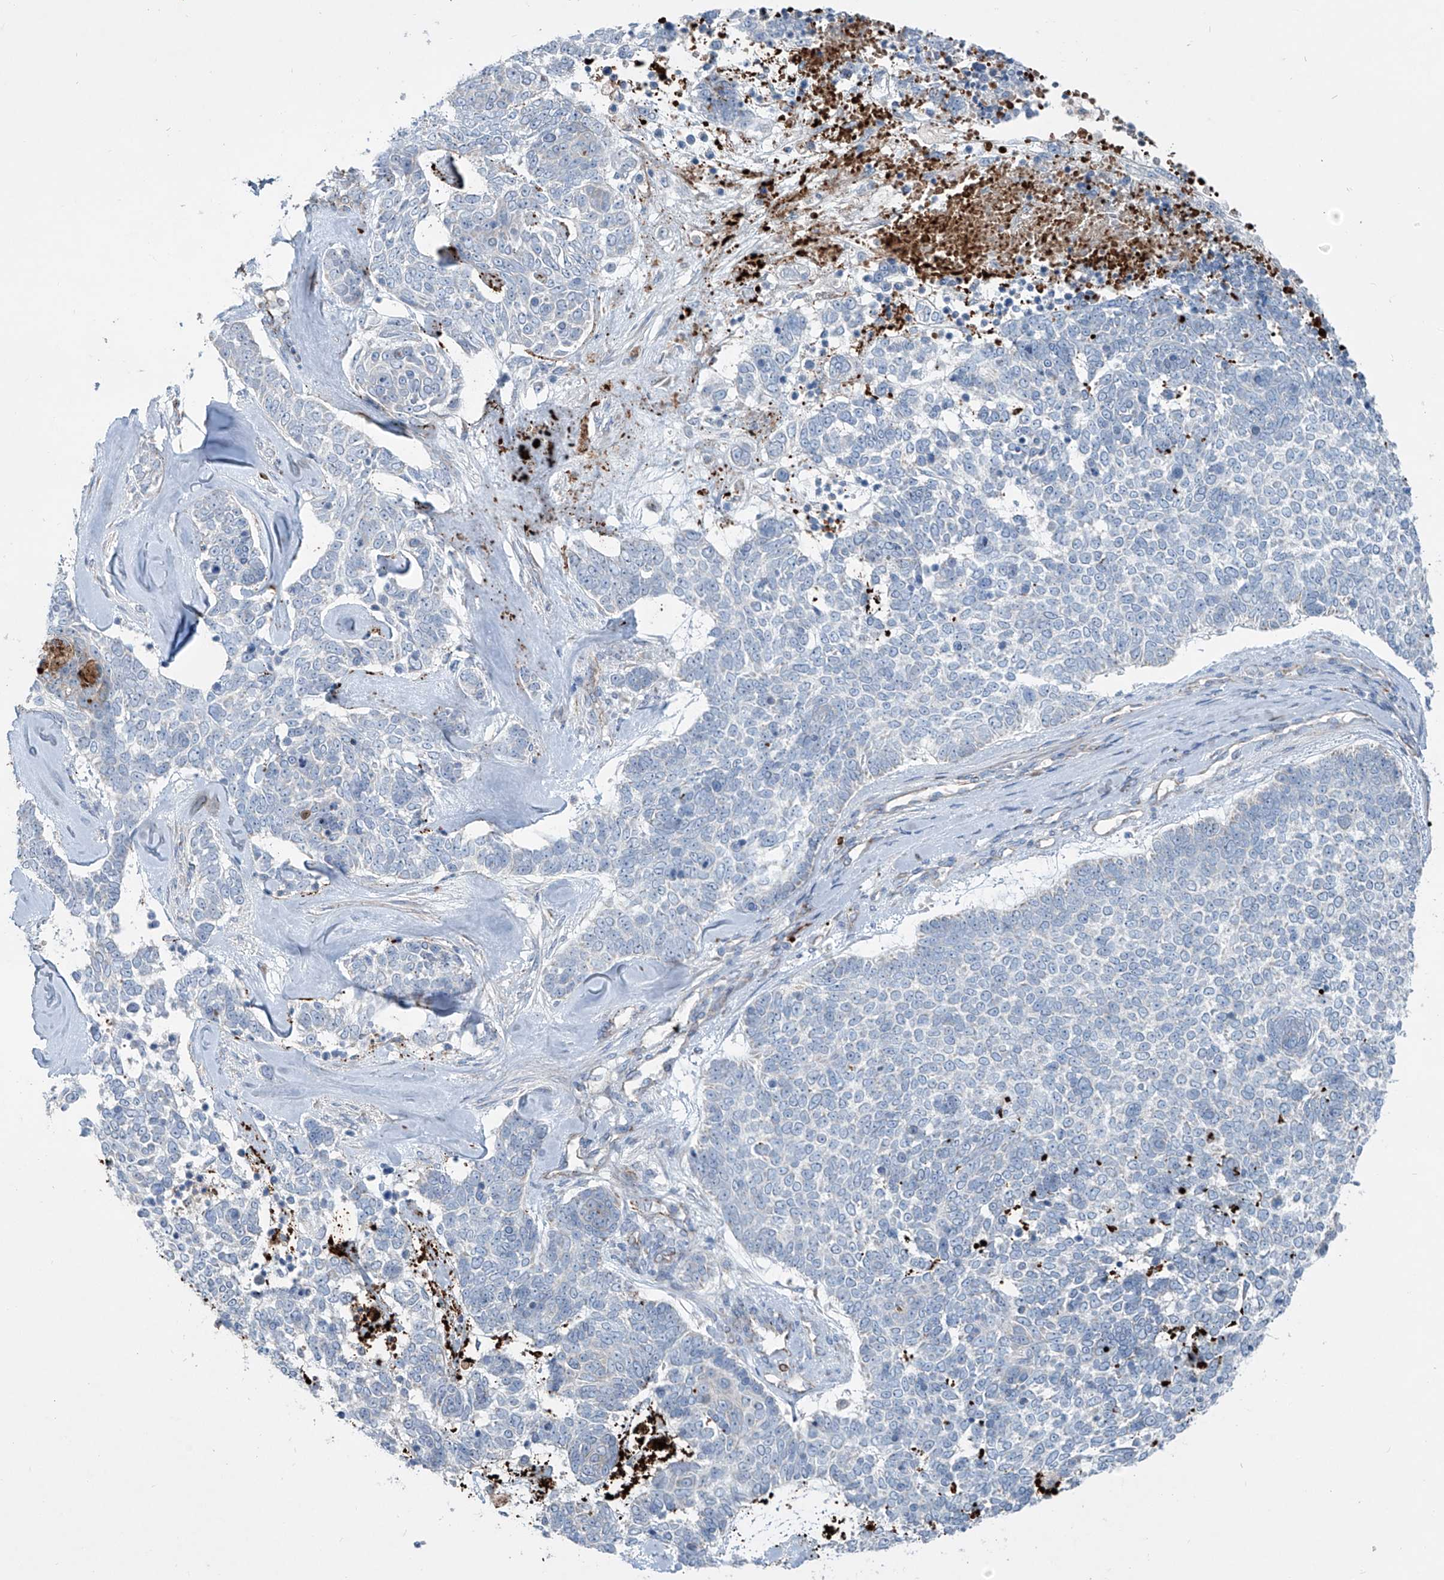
{"staining": {"intensity": "negative", "quantity": "none", "location": "none"}, "tissue": "skin cancer", "cell_type": "Tumor cells", "image_type": "cancer", "snomed": [{"axis": "morphology", "description": "Basal cell carcinoma"}, {"axis": "topography", "description": "Skin"}], "caption": "There is no significant staining in tumor cells of basal cell carcinoma (skin).", "gene": "CDH5", "patient": {"sex": "female", "age": 81}}